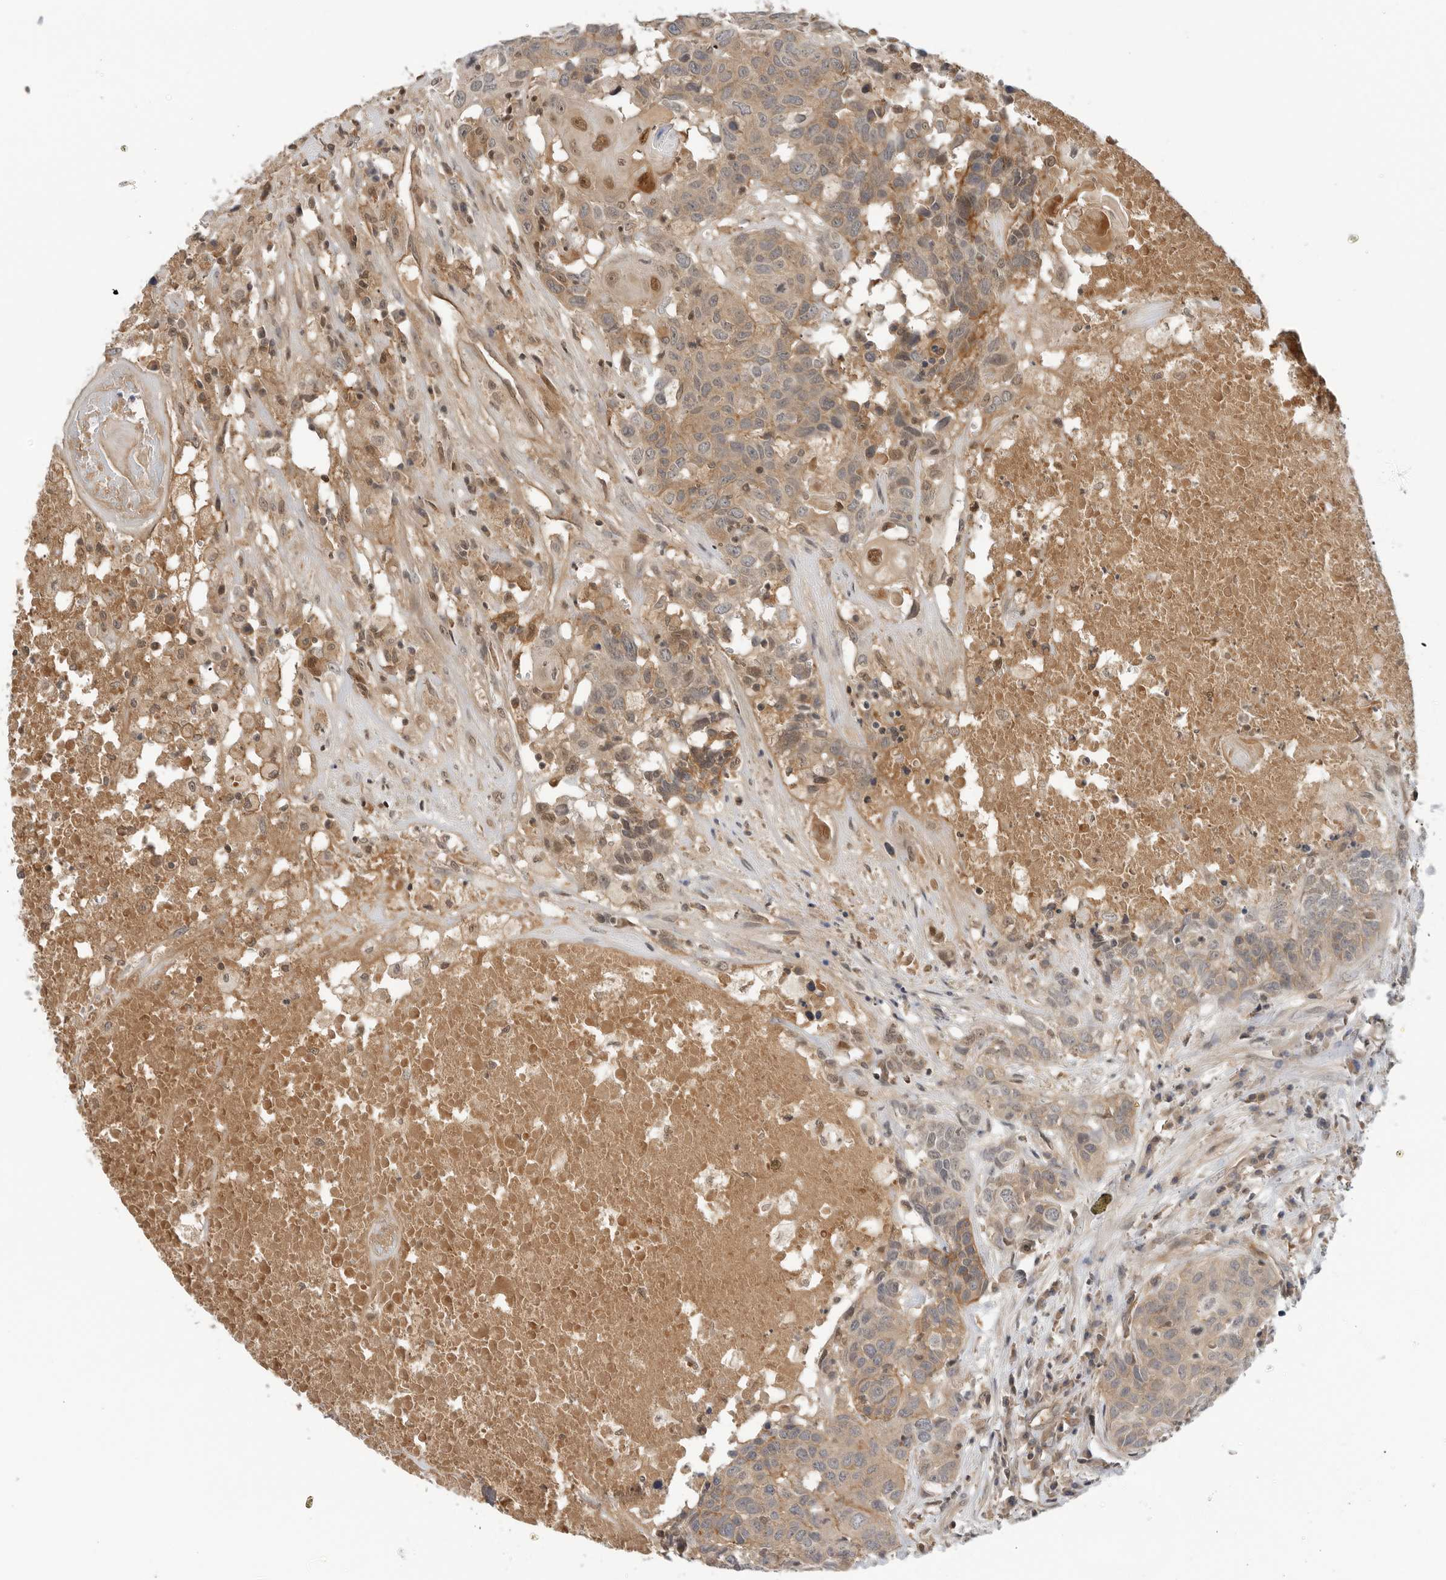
{"staining": {"intensity": "moderate", "quantity": "25%-75%", "location": "cytoplasmic/membranous,nuclear"}, "tissue": "head and neck cancer", "cell_type": "Tumor cells", "image_type": "cancer", "snomed": [{"axis": "morphology", "description": "Squamous cell carcinoma, NOS"}, {"axis": "topography", "description": "Head-Neck"}], "caption": "Human head and neck squamous cell carcinoma stained with a brown dye reveals moderate cytoplasmic/membranous and nuclear positive positivity in about 25%-75% of tumor cells.", "gene": "SUGCT", "patient": {"sex": "male", "age": 66}}